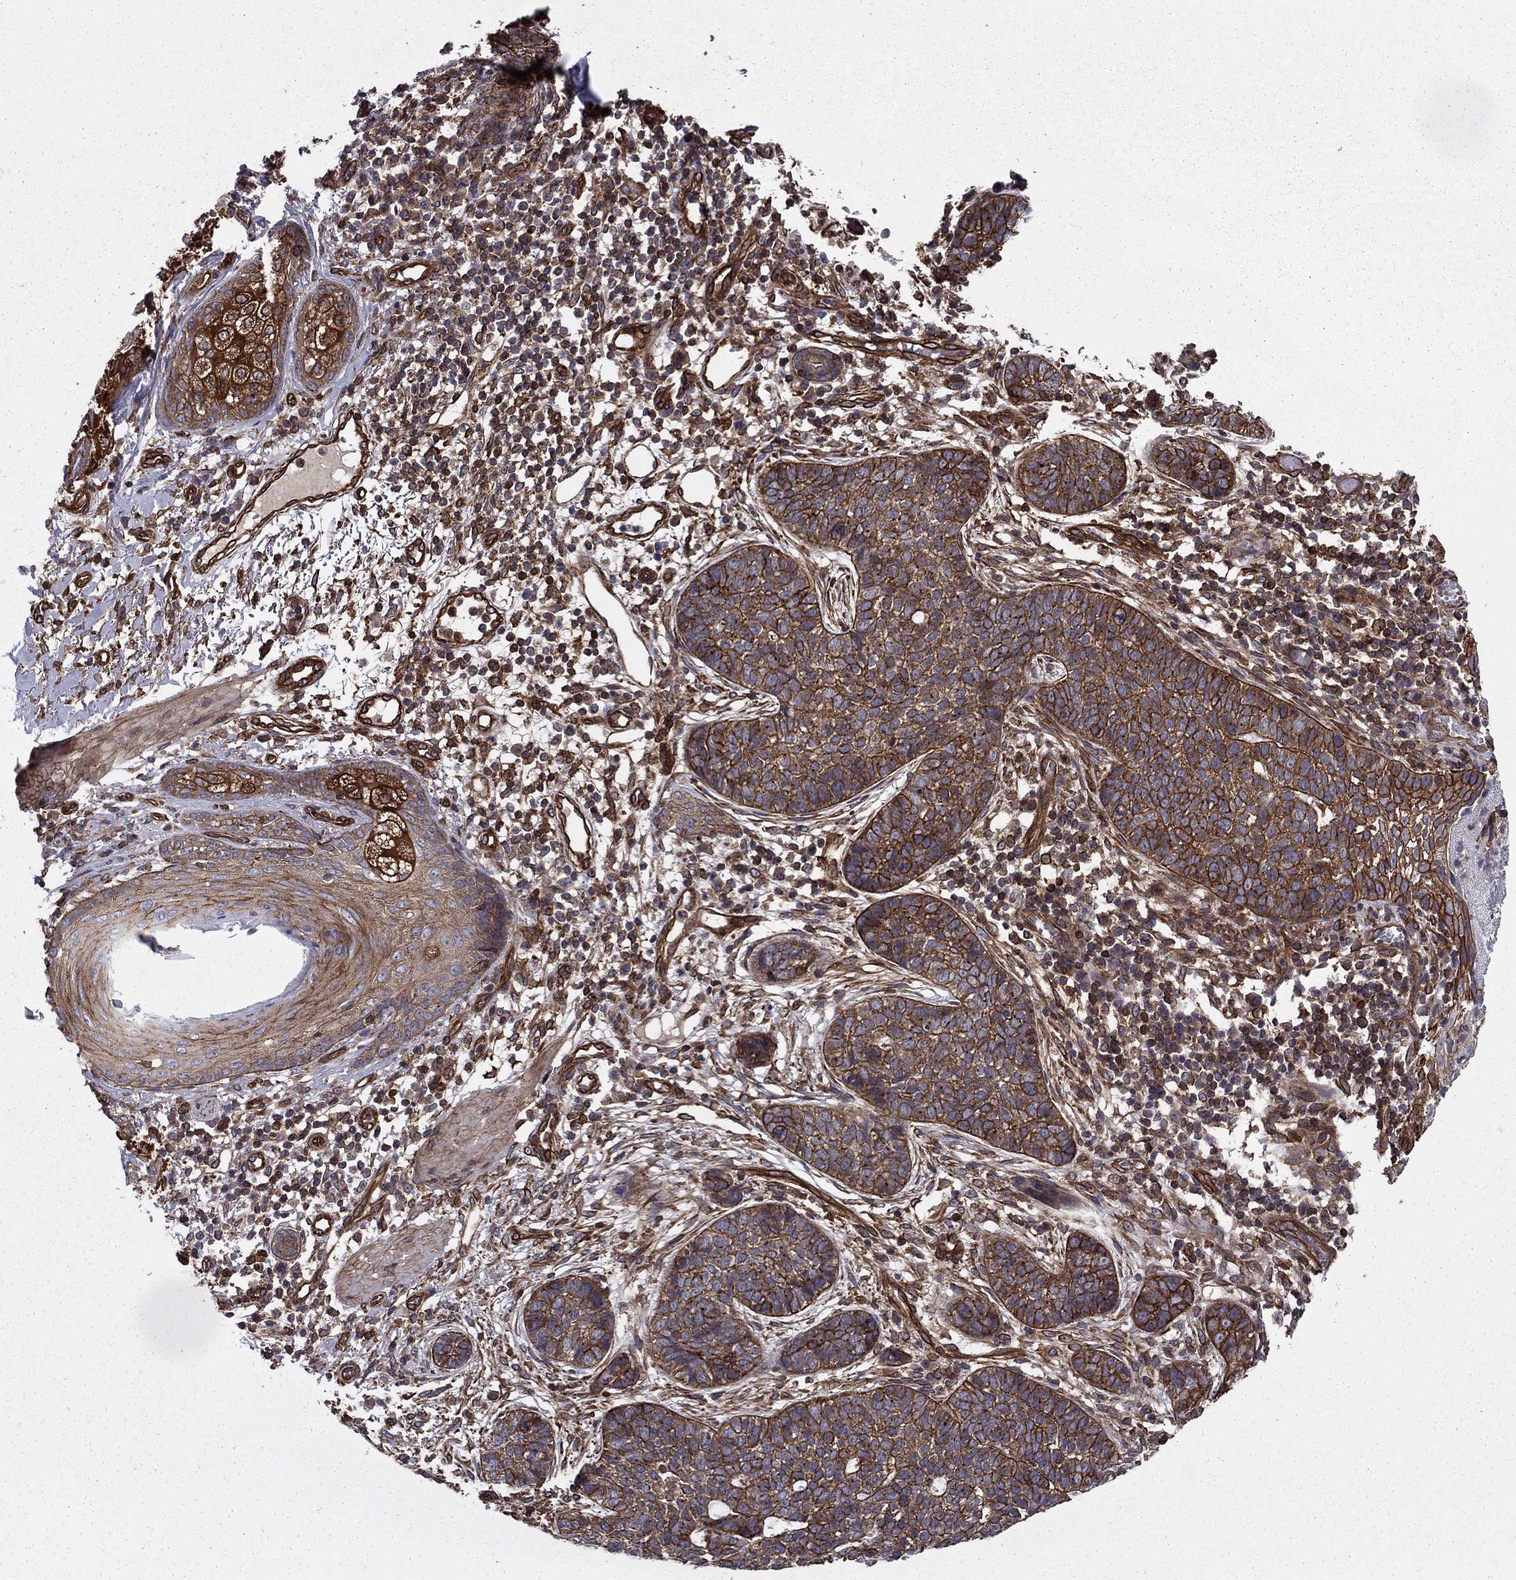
{"staining": {"intensity": "strong", "quantity": "25%-75%", "location": "cytoplasmic/membranous"}, "tissue": "skin cancer", "cell_type": "Tumor cells", "image_type": "cancer", "snomed": [{"axis": "morphology", "description": "Squamous cell carcinoma, NOS"}, {"axis": "topography", "description": "Skin"}], "caption": "Skin cancer (squamous cell carcinoma) tissue shows strong cytoplasmic/membranous staining in approximately 25%-75% of tumor cells, visualized by immunohistochemistry. Nuclei are stained in blue.", "gene": "SHMT1", "patient": {"sex": "male", "age": 88}}